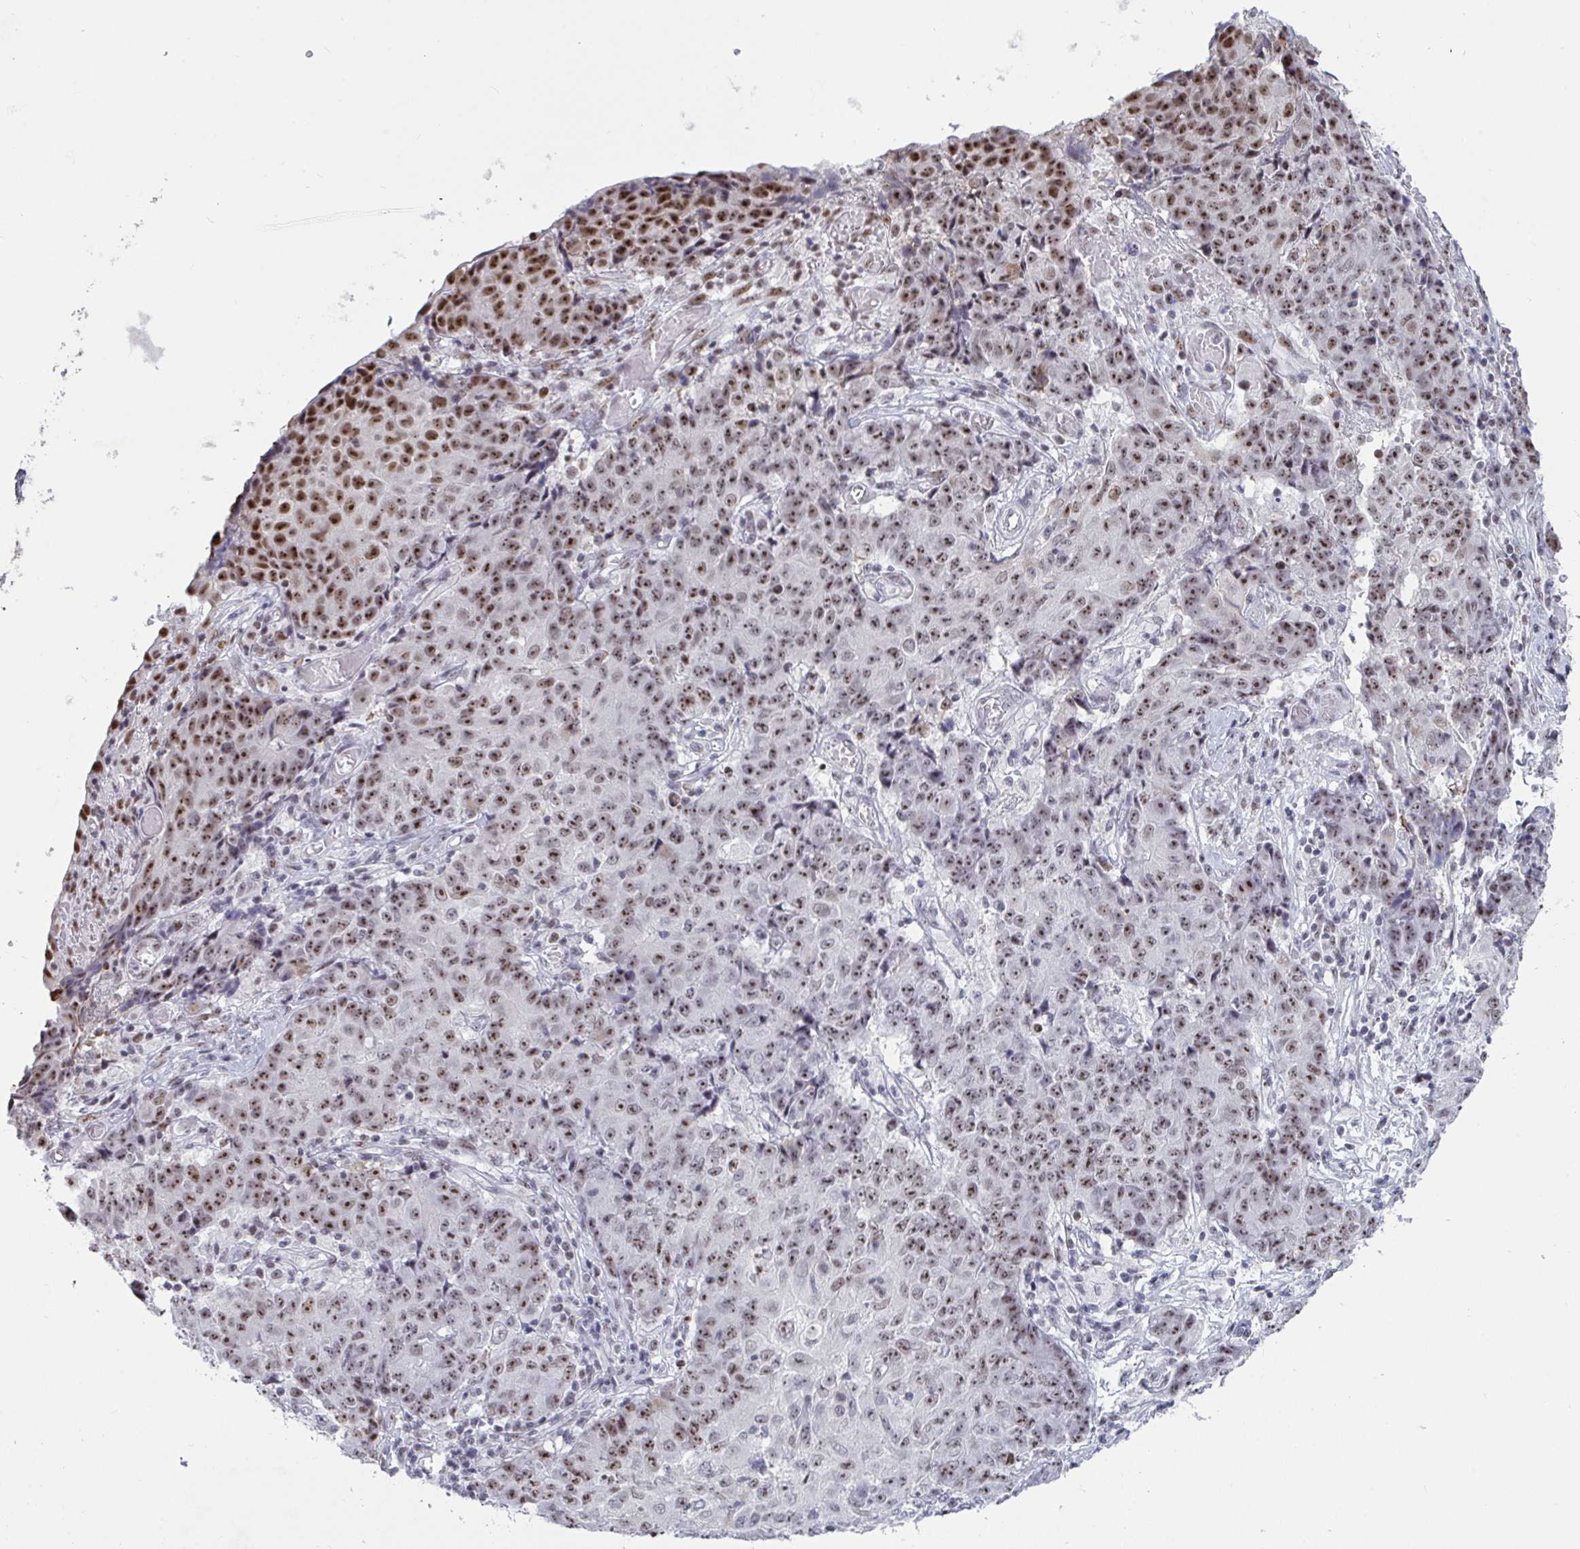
{"staining": {"intensity": "moderate", "quantity": ">75%", "location": "nuclear"}, "tissue": "ovarian cancer", "cell_type": "Tumor cells", "image_type": "cancer", "snomed": [{"axis": "morphology", "description": "Carcinoma, endometroid"}, {"axis": "topography", "description": "Ovary"}], "caption": "This is a photomicrograph of immunohistochemistry staining of ovarian endometroid carcinoma, which shows moderate positivity in the nuclear of tumor cells.", "gene": "SUPT16H", "patient": {"sex": "female", "age": 42}}